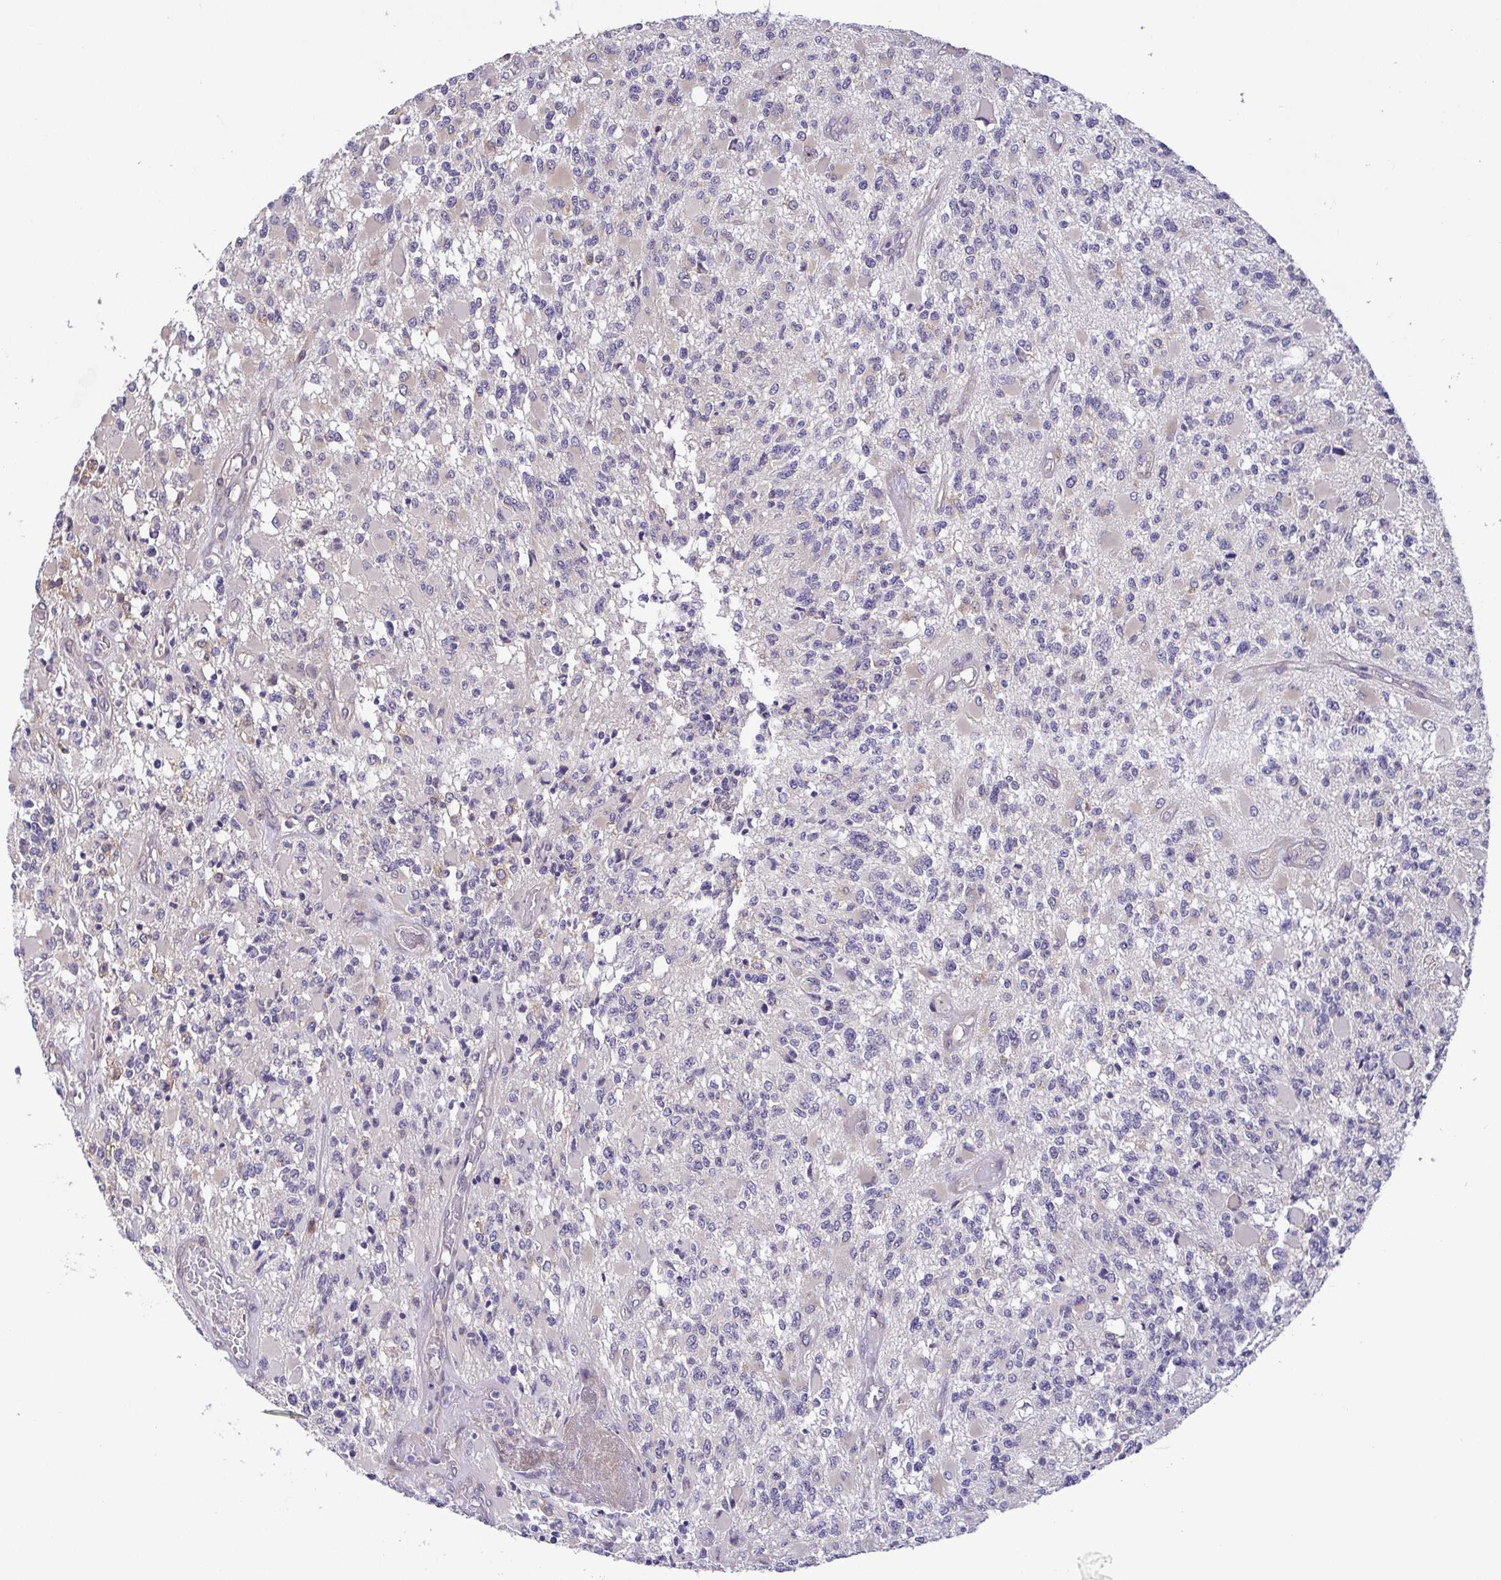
{"staining": {"intensity": "negative", "quantity": "none", "location": "none"}, "tissue": "glioma", "cell_type": "Tumor cells", "image_type": "cancer", "snomed": [{"axis": "morphology", "description": "Glioma, malignant, High grade"}, {"axis": "topography", "description": "Brain"}], "caption": "Immunohistochemical staining of glioma displays no significant positivity in tumor cells.", "gene": "LMF2", "patient": {"sex": "female", "age": 63}}